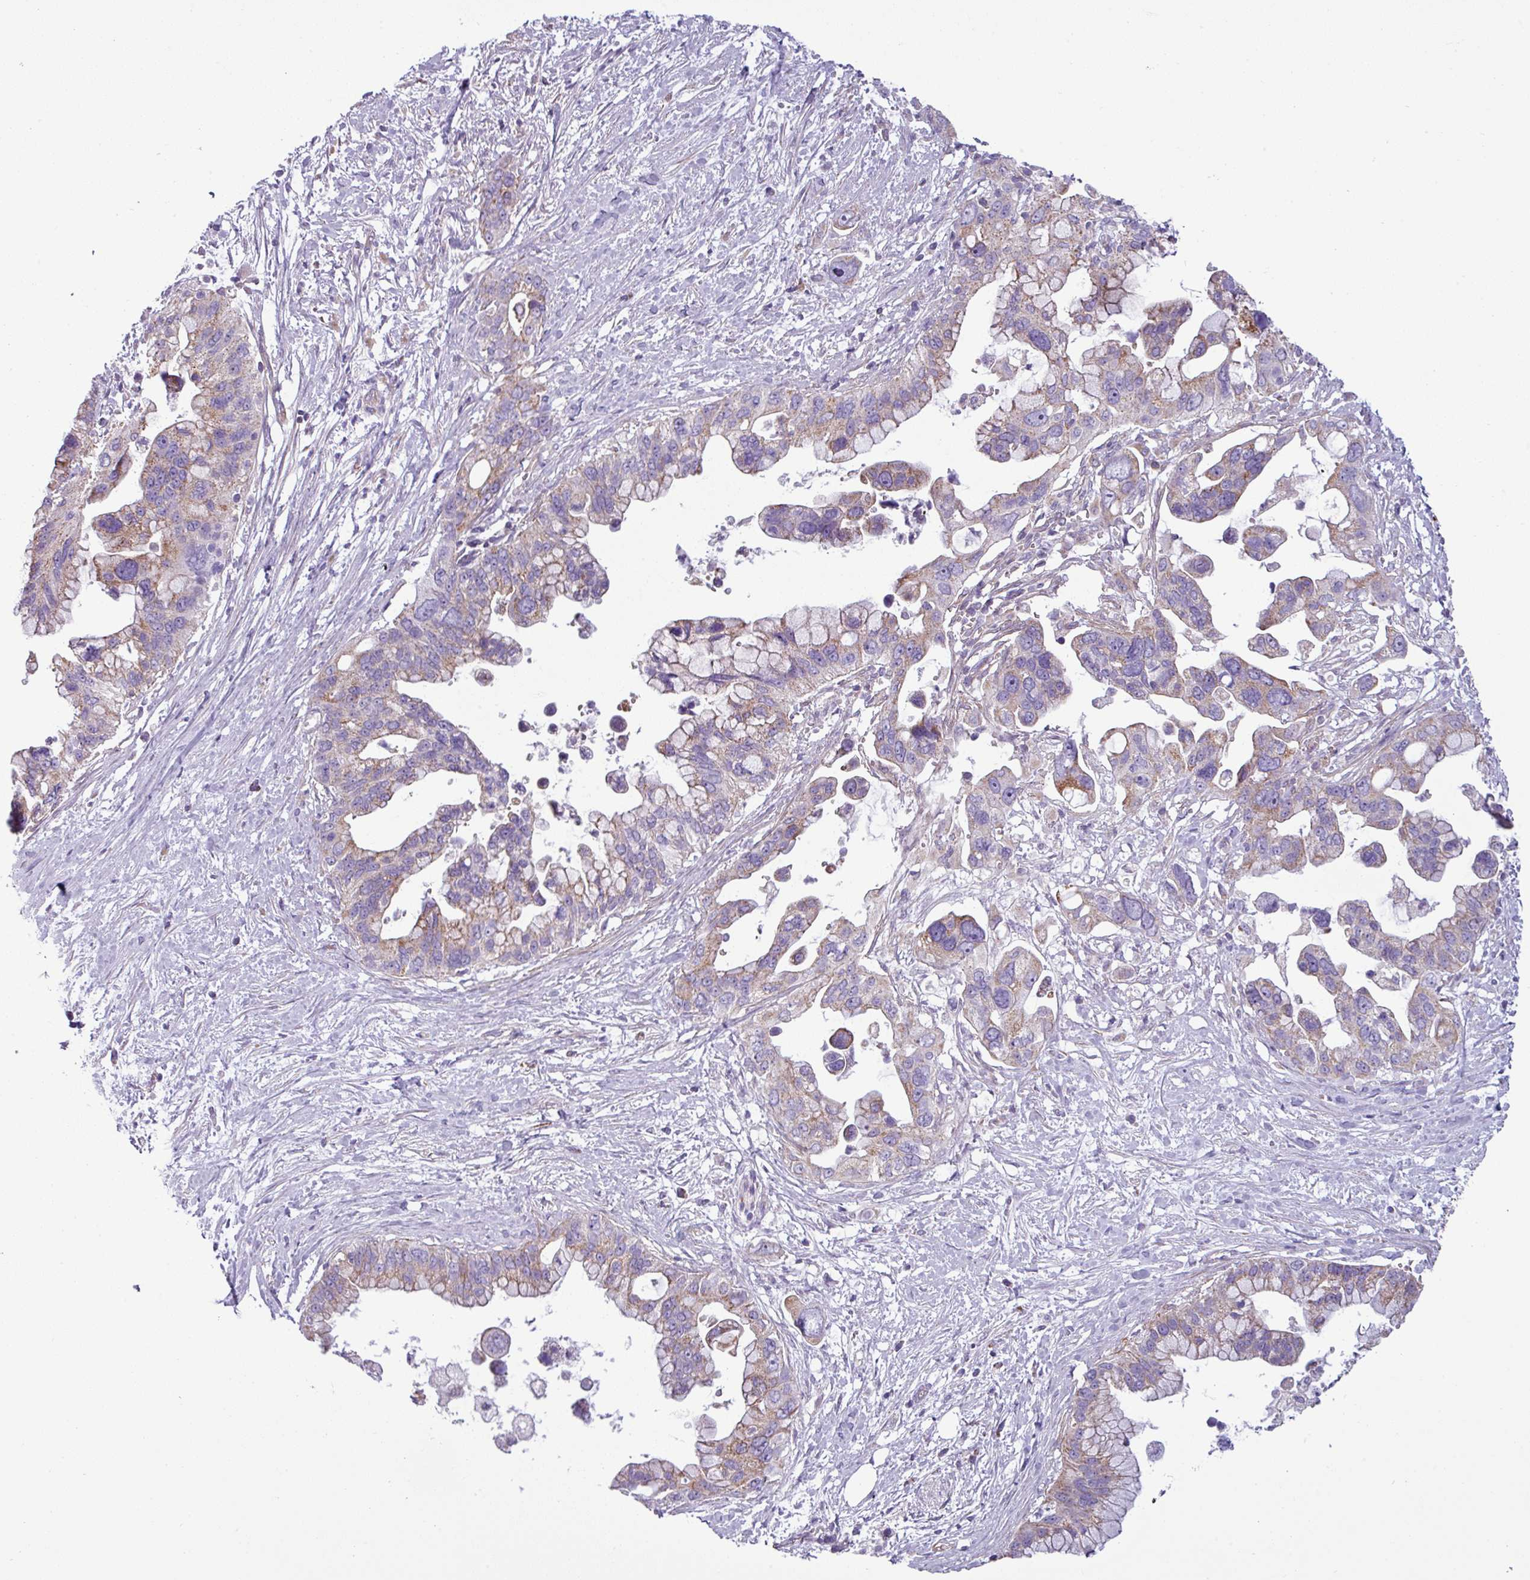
{"staining": {"intensity": "moderate", "quantity": "<25%", "location": "cytoplasmic/membranous"}, "tissue": "pancreatic cancer", "cell_type": "Tumor cells", "image_type": "cancer", "snomed": [{"axis": "morphology", "description": "Adenocarcinoma, NOS"}, {"axis": "topography", "description": "Pancreas"}], "caption": "Immunohistochemistry (IHC) of human adenocarcinoma (pancreatic) shows low levels of moderate cytoplasmic/membranous positivity in about <25% of tumor cells.", "gene": "BTN2A2", "patient": {"sex": "female", "age": 83}}